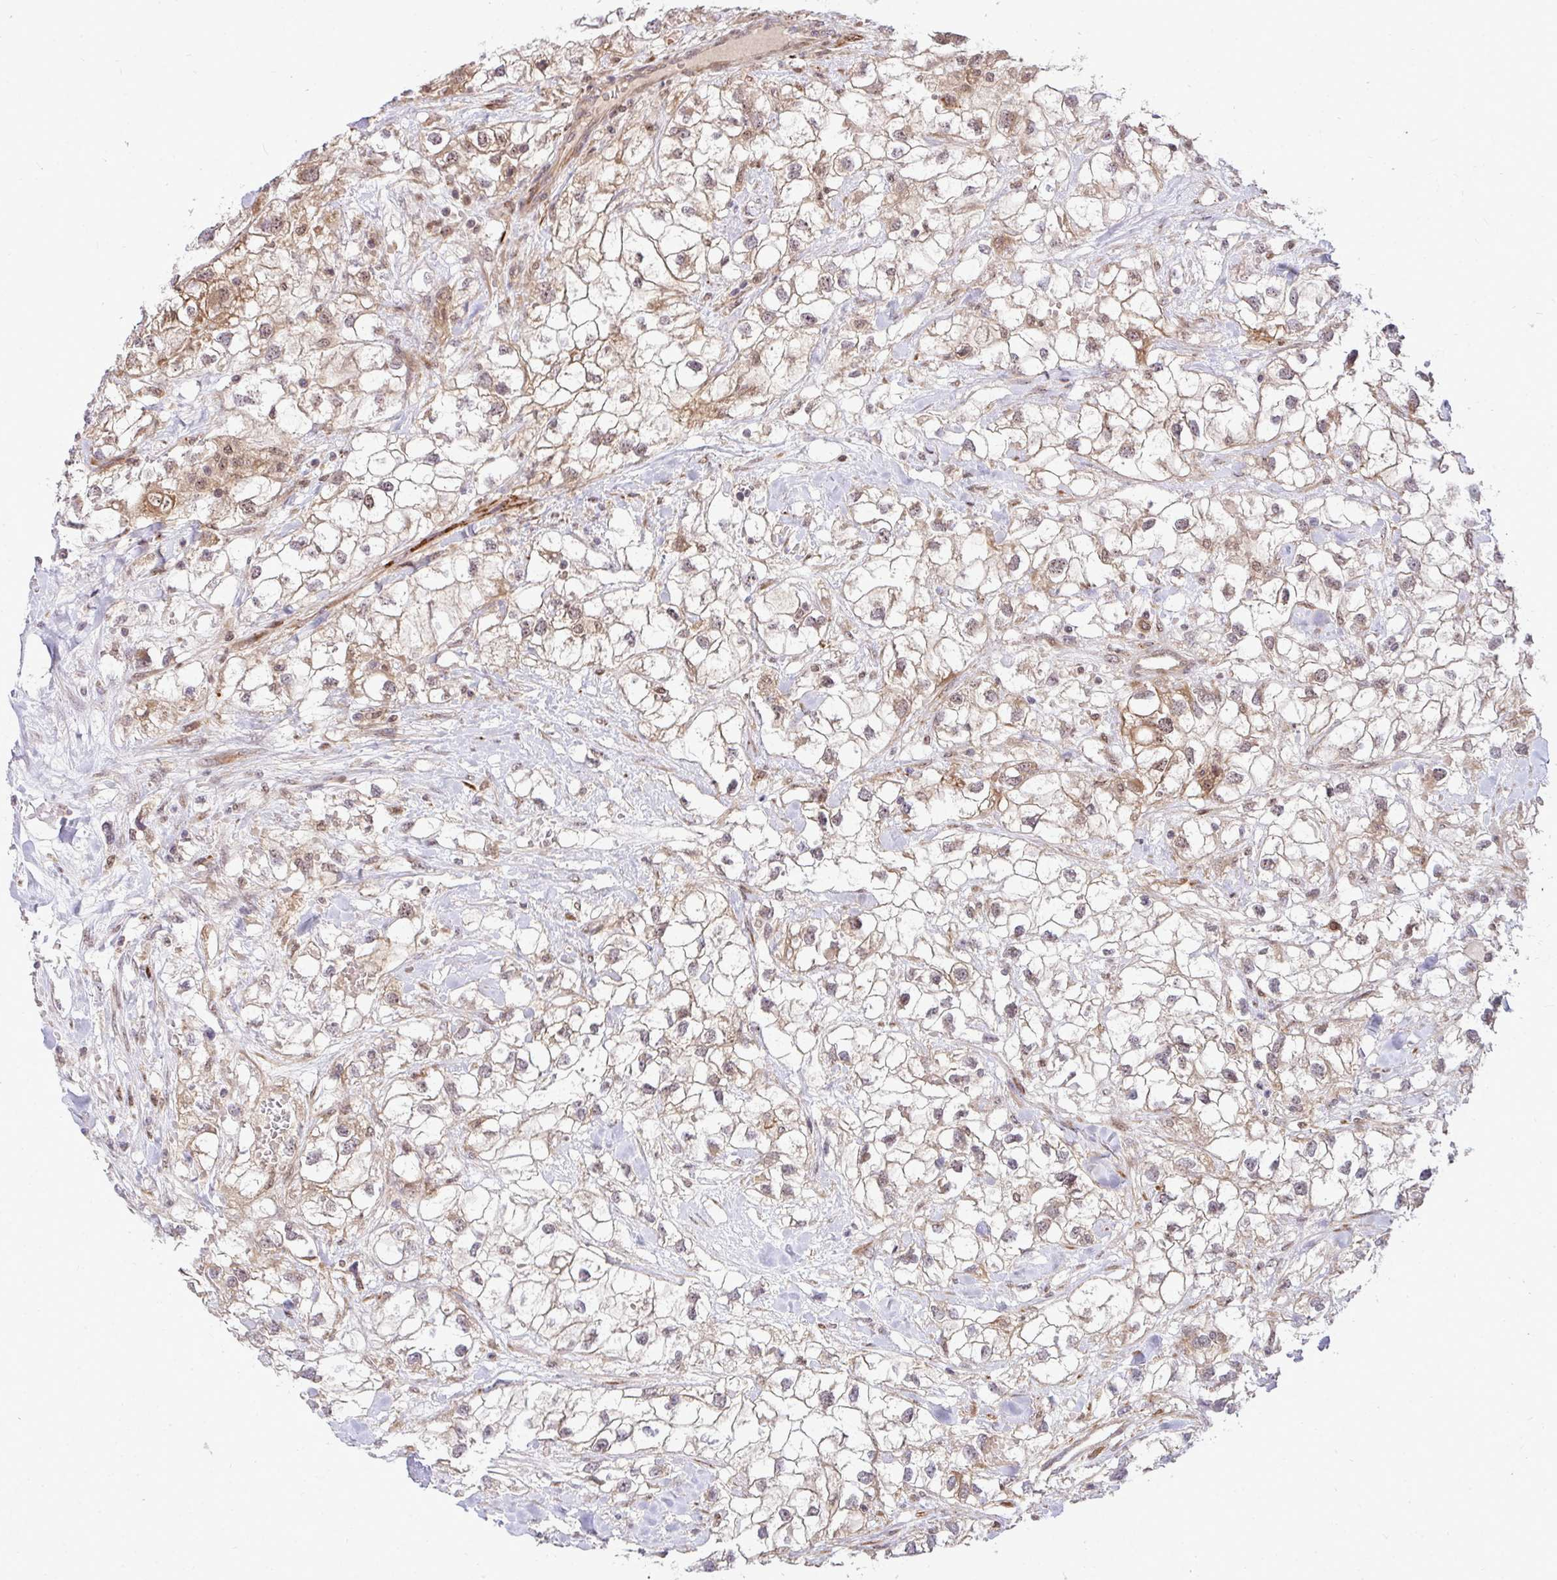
{"staining": {"intensity": "moderate", "quantity": ">75%", "location": "cytoplasmic/membranous"}, "tissue": "renal cancer", "cell_type": "Tumor cells", "image_type": "cancer", "snomed": [{"axis": "morphology", "description": "Adenocarcinoma, NOS"}, {"axis": "topography", "description": "Kidney"}], "caption": "Immunohistochemical staining of adenocarcinoma (renal) reveals moderate cytoplasmic/membranous protein staining in approximately >75% of tumor cells.", "gene": "TRIM44", "patient": {"sex": "male", "age": 59}}